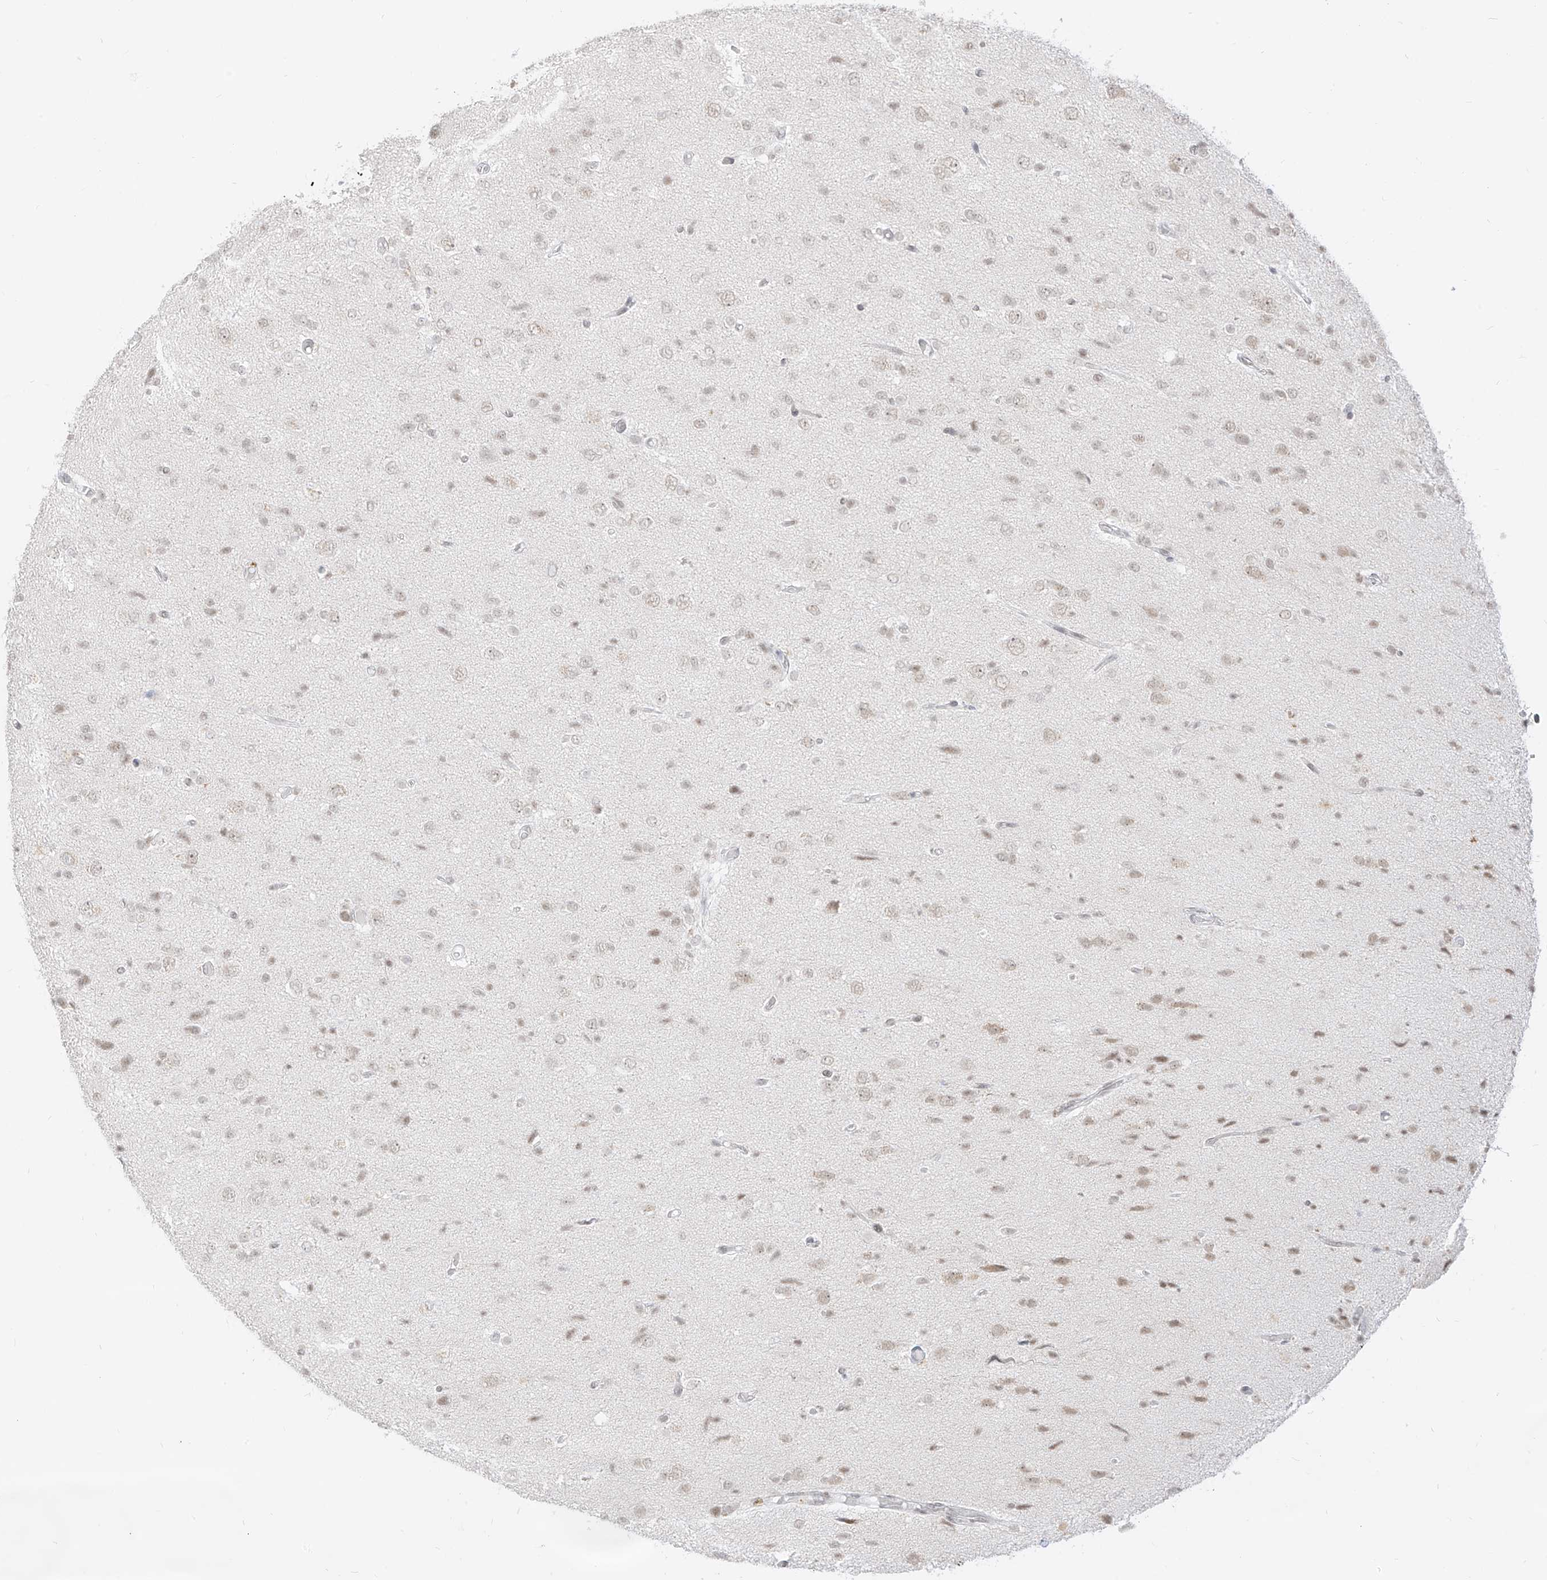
{"staining": {"intensity": "negative", "quantity": "none", "location": "none"}, "tissue": "glioma", "cell_type": "Tumor cells", "image_type": "cancer", "snomed": [{"axis": "morphology", "description": "Glioma, malignant, High grade"}, {"axis": "topography", "description": "Brain"}], "caption": "There is no significant expression in tumor cells of malignant glioma (high-grade).", "gene": "SUPT5H", "patient": {"sex": "female", "age": 59}}